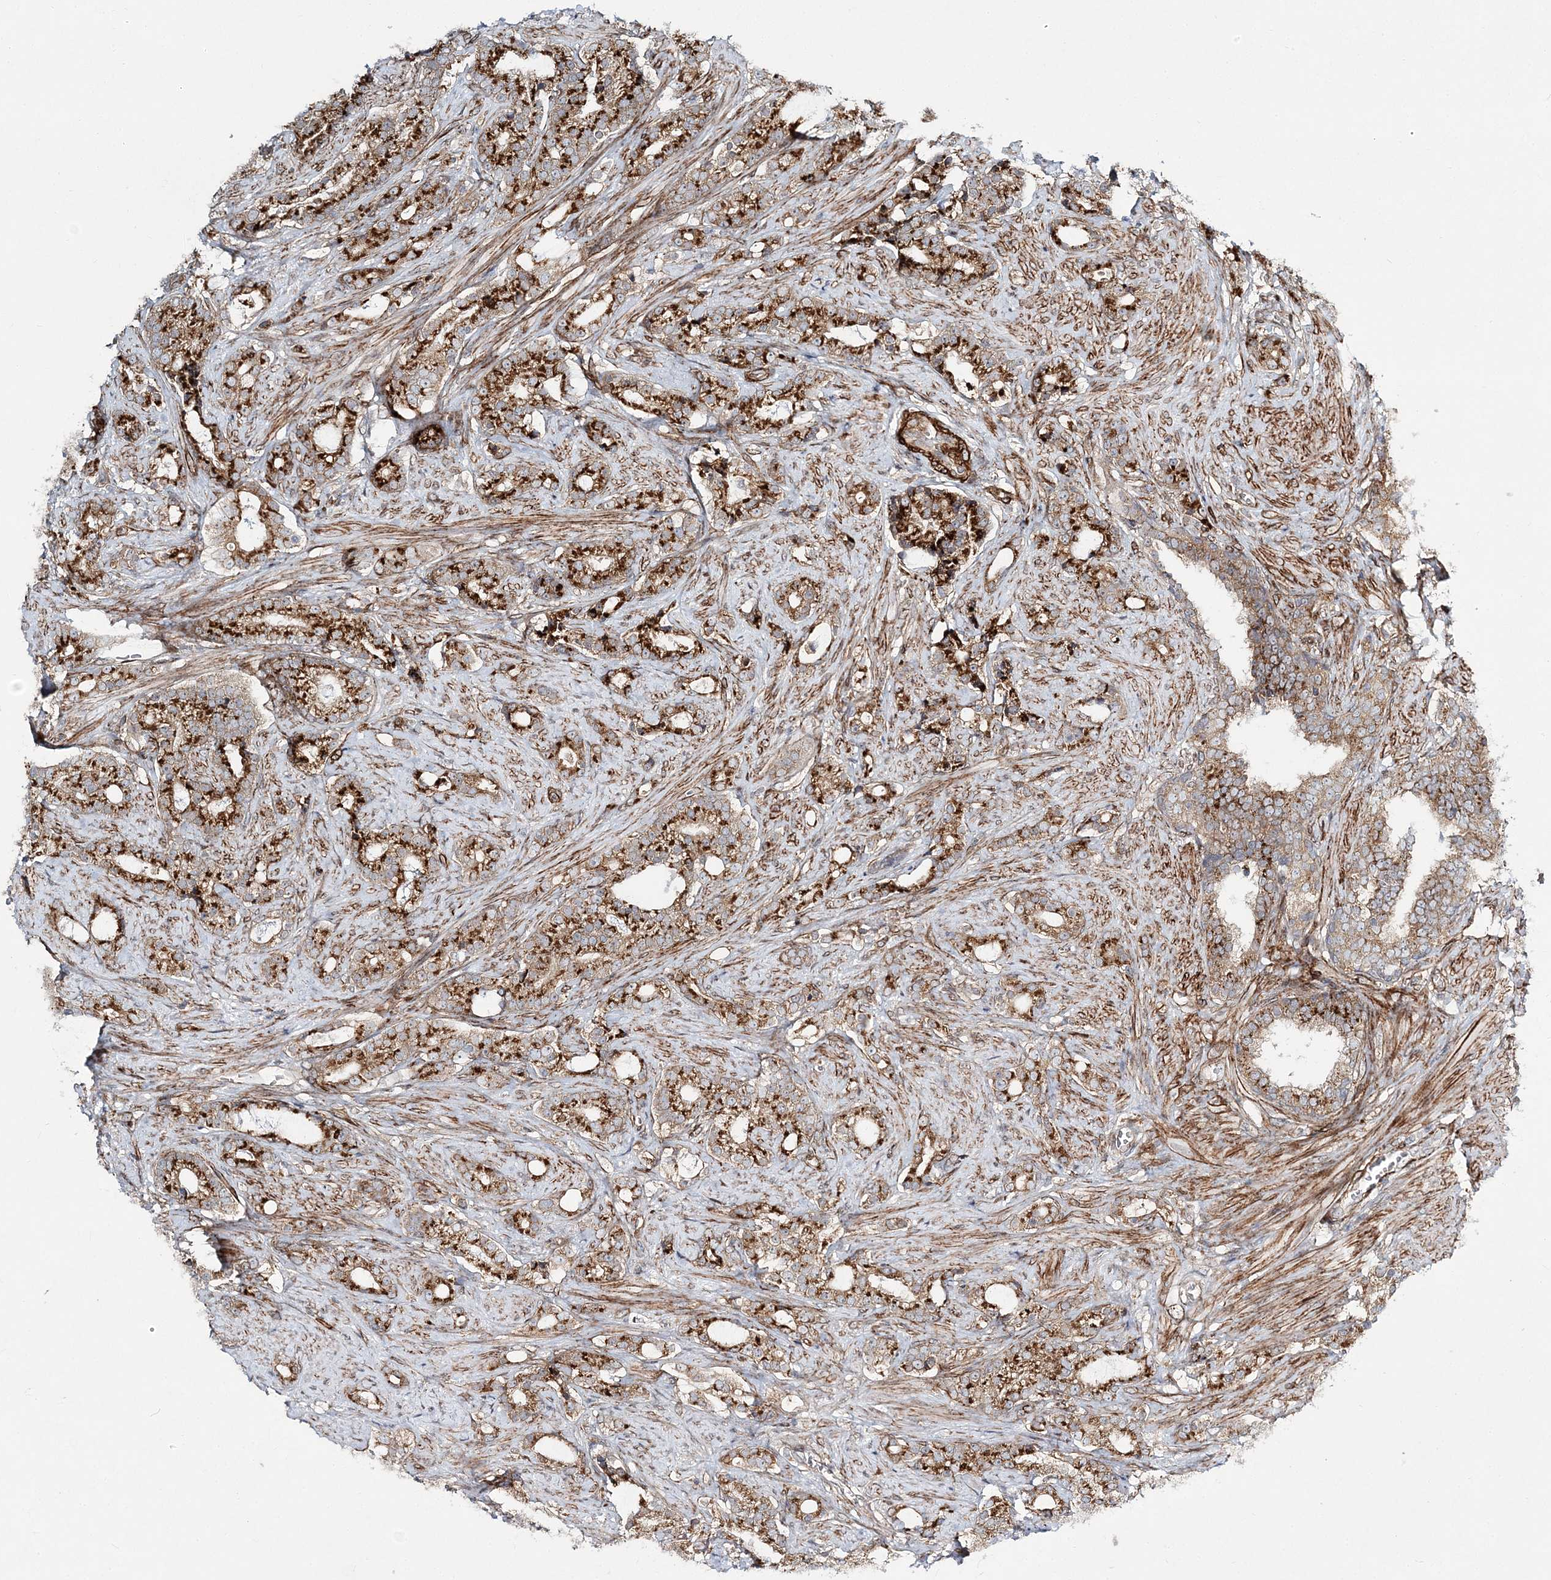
{"staining": {"intensity": "strong", "quantity": ">75%", "location": "cytoplasmic/membranous"}, "tissue": "prostate cancer", "cell_type": "Tumor cells", "image_type": "cancer", "snomed": [{"axis": "morphology", "description": "Adenocarcinoma, High grade"}, {"axis": "topography", "description": "Prostate and seminal vesicle, NOS"}], "caption": "Immunohistochemistry (IHC) of adenocarcinoma (high-grade) (prostate) demonstrates high levels of strong cytoplasmic/membranous staining in approximately >75% of tumor cells.", "gene": "NBAS", "patient": {"sex": "male", "age": 67}}